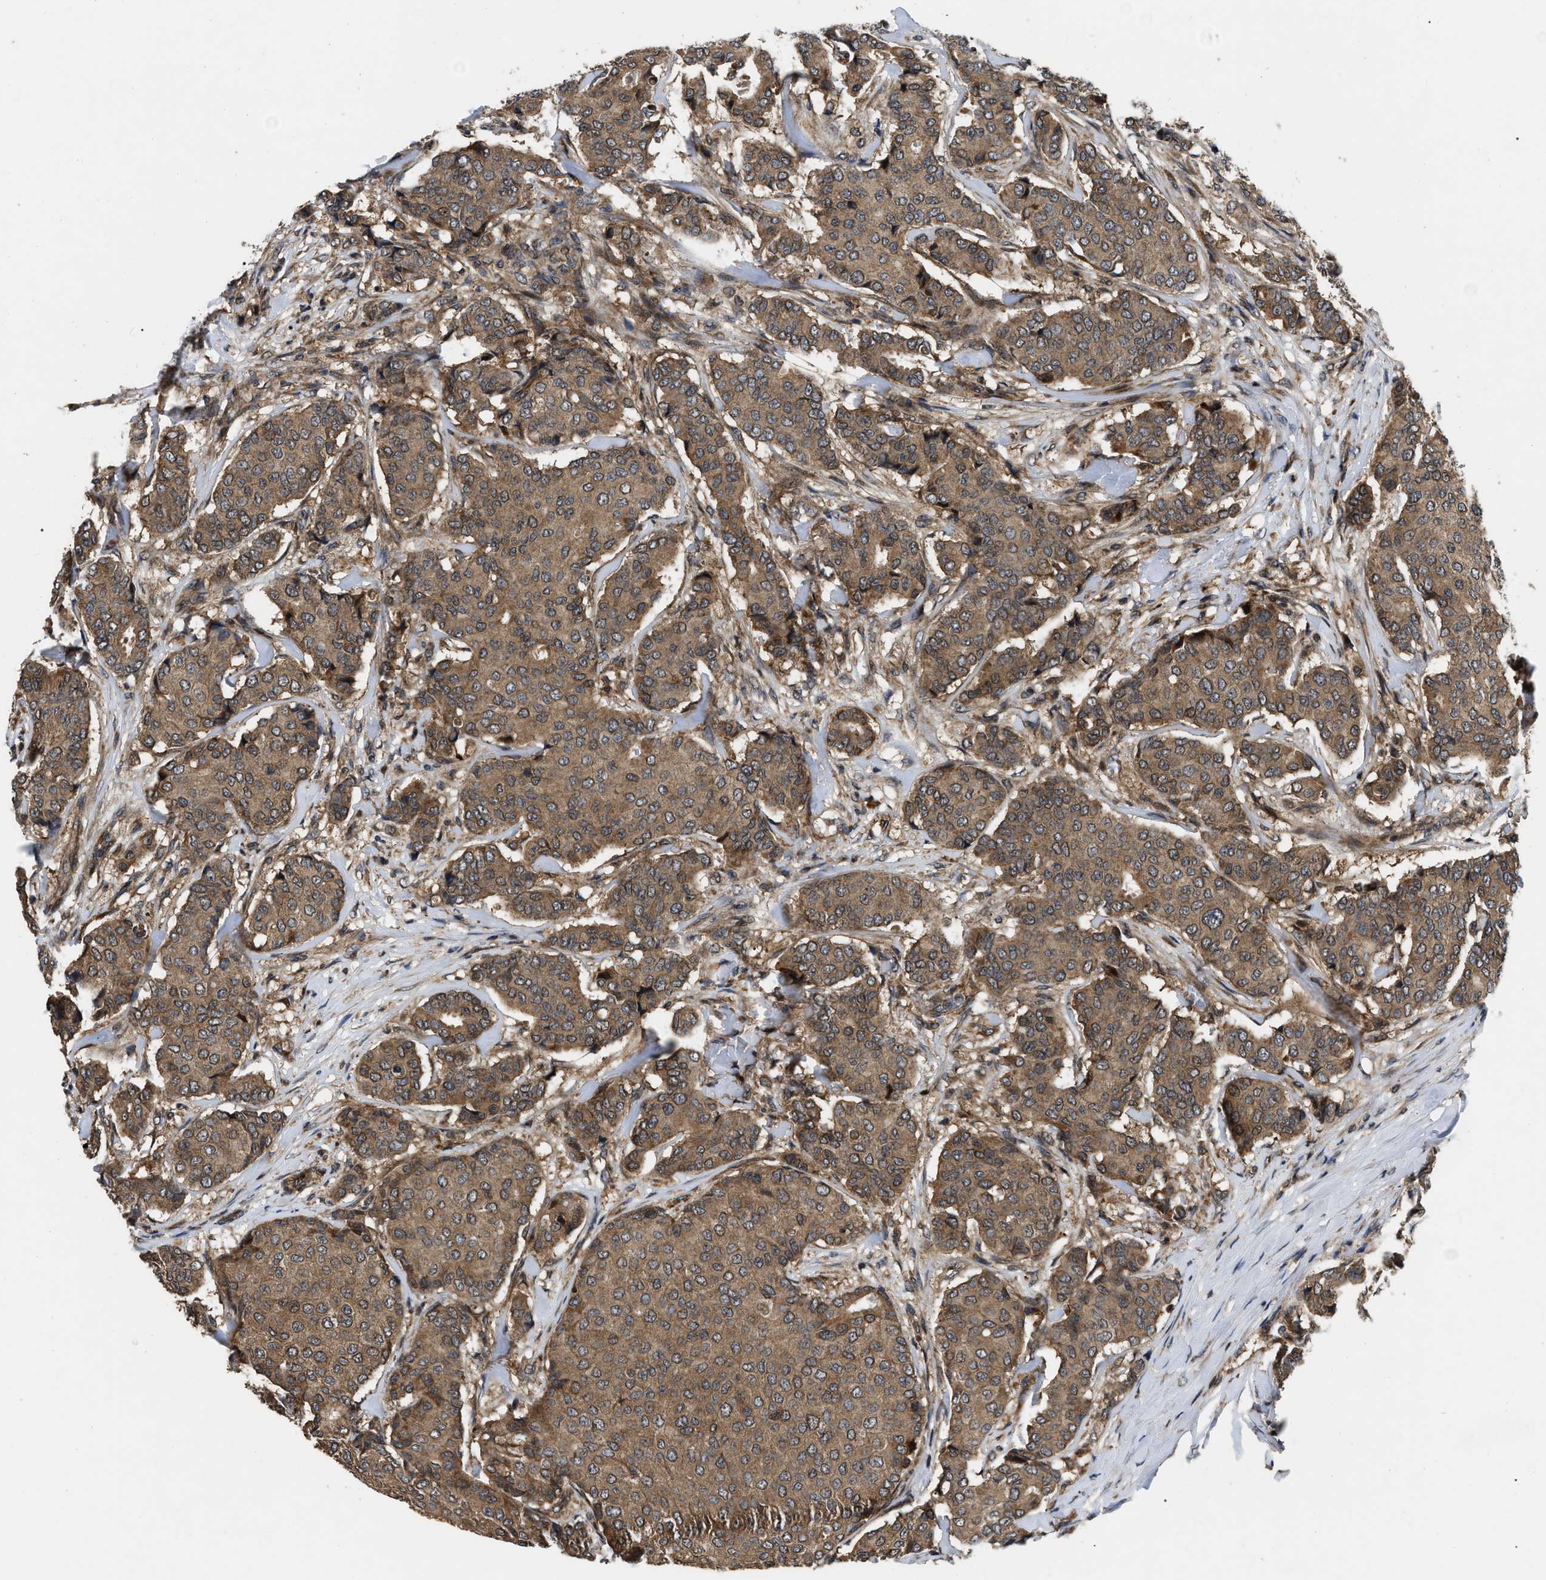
{"staining": {"intensity": "moderate", "quantity": ">75%", "location": "cytoplasmic/membranous"}, "tissue": "breast cancer", "cell_type": "Tumor cells", "image_type": "cancer", "snomed": [{"axis": "morphology", "description": "Duct carcinoma"}, {"axis": "topography", "description": "Breast"}], "caption": "Human breast cancer stained with a brown dye displays moderate cytoplasmic/membranous positive expression in about >75% of tumor cells.", "gene": "PPWD1", "patient": {"sex": "female", "age": 75}}